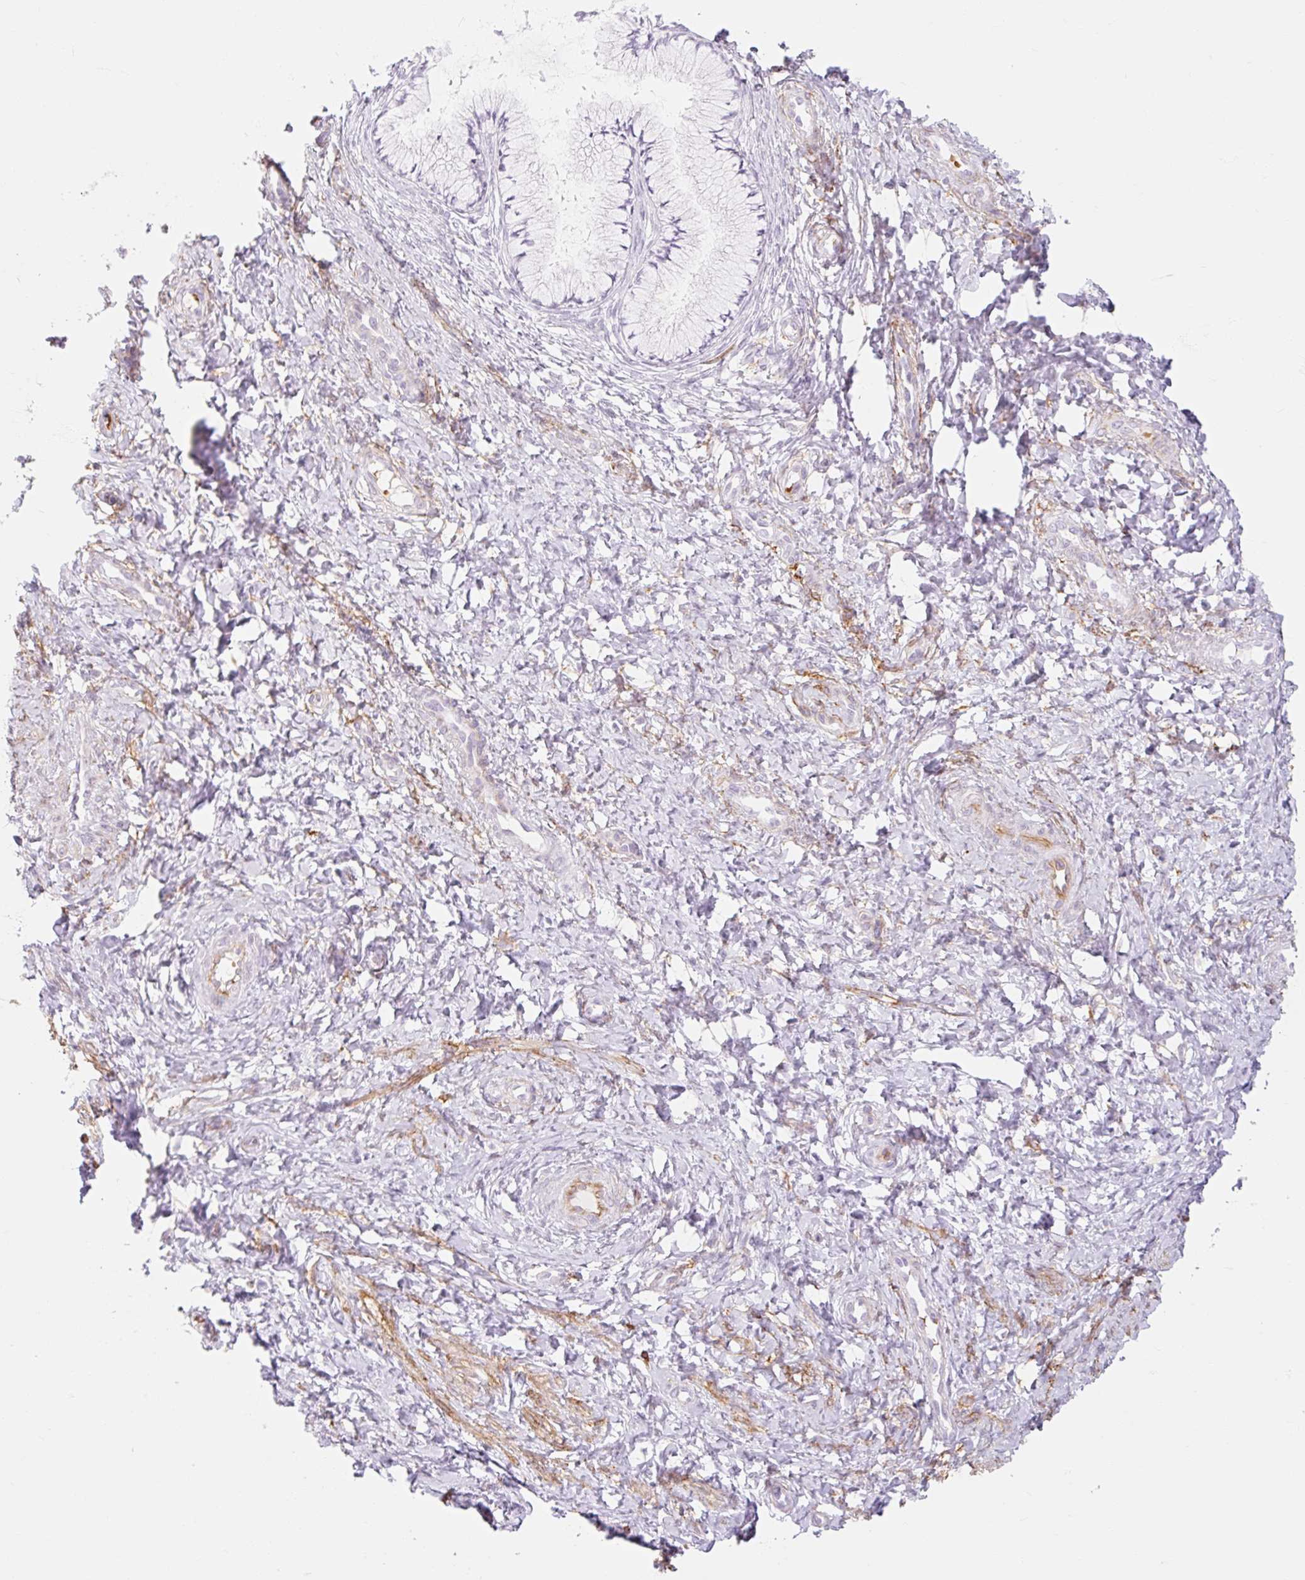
{"staining": {"intensity": "negative", "quantity": "none", "location": "none"}, "tissue": "cervix", "cell_type": "Glandular cells", "image_type": "normal", "snomed": [{"axis": "morphology", "description": "Normal tissue, NOS"}, {"axis": "topography", "description": "Cervix"}], "caption": "Immunohistochemical staining of unremarkable cervix exhibits no significant positivity in glandular cells. The staining is performed using DAB brown chromogen with nuclei counter-stained in using hematoxylin.", "gene": "TAF1L", "patient": {"sex": "female", "age": 37}}